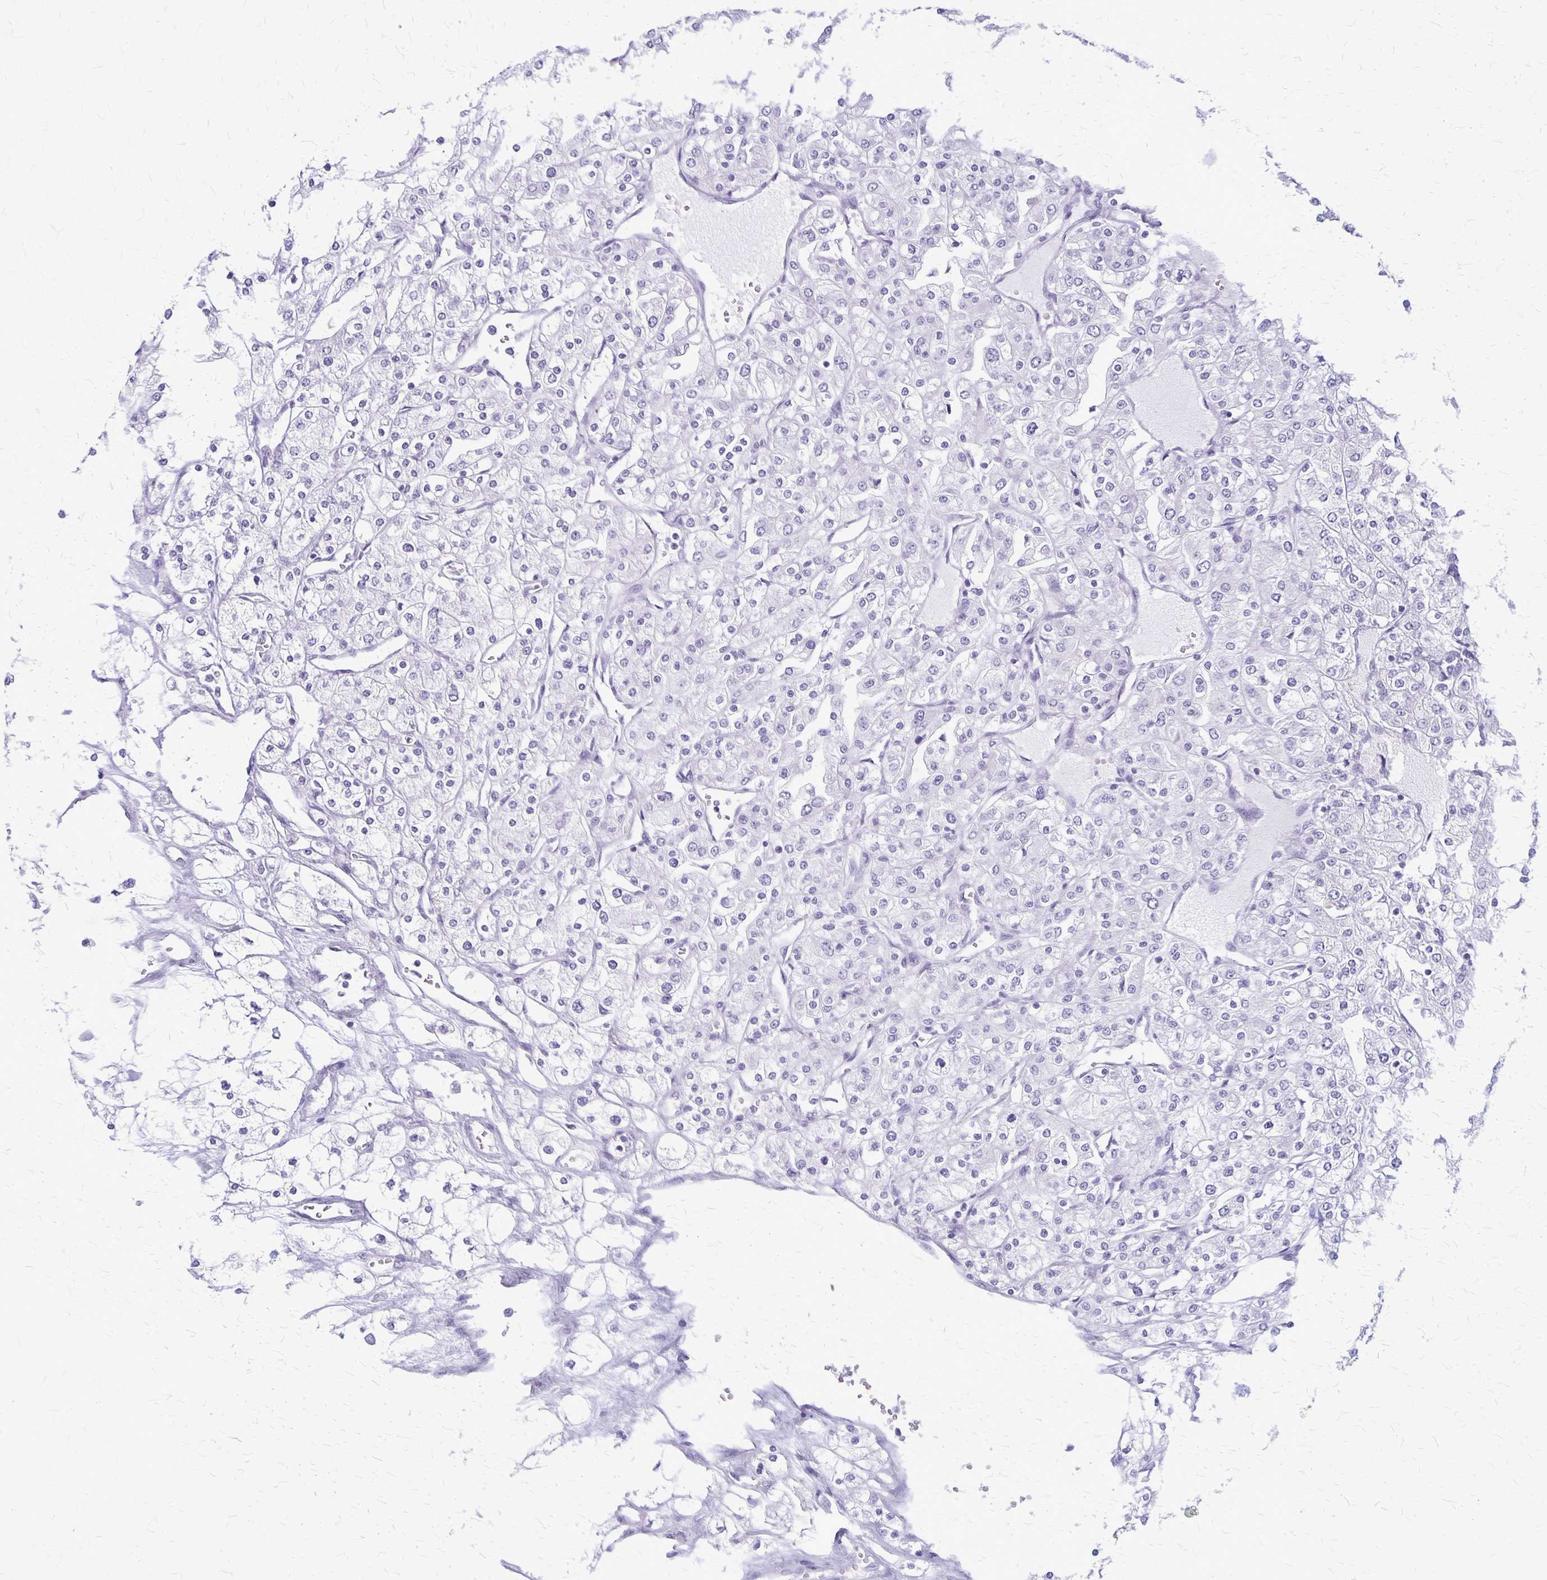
{"staining": {"intensity": "negative", "quantity": "none", "location": "none"}, "tissue": "renal cancer", "cell_type": "Tumor cells", "image_type": "cancer", "snomed": [{"axis": "morphology", "description": "Adenocarcinoma, NOS"}, {"axis": "topography", "description": "Kidney"}], "caption": "Tumor cells show no significant protein staining in adenocarcinoma (renal).", "gene": "PLXNB3", "patient": {"sex": "male", "age": 80}}